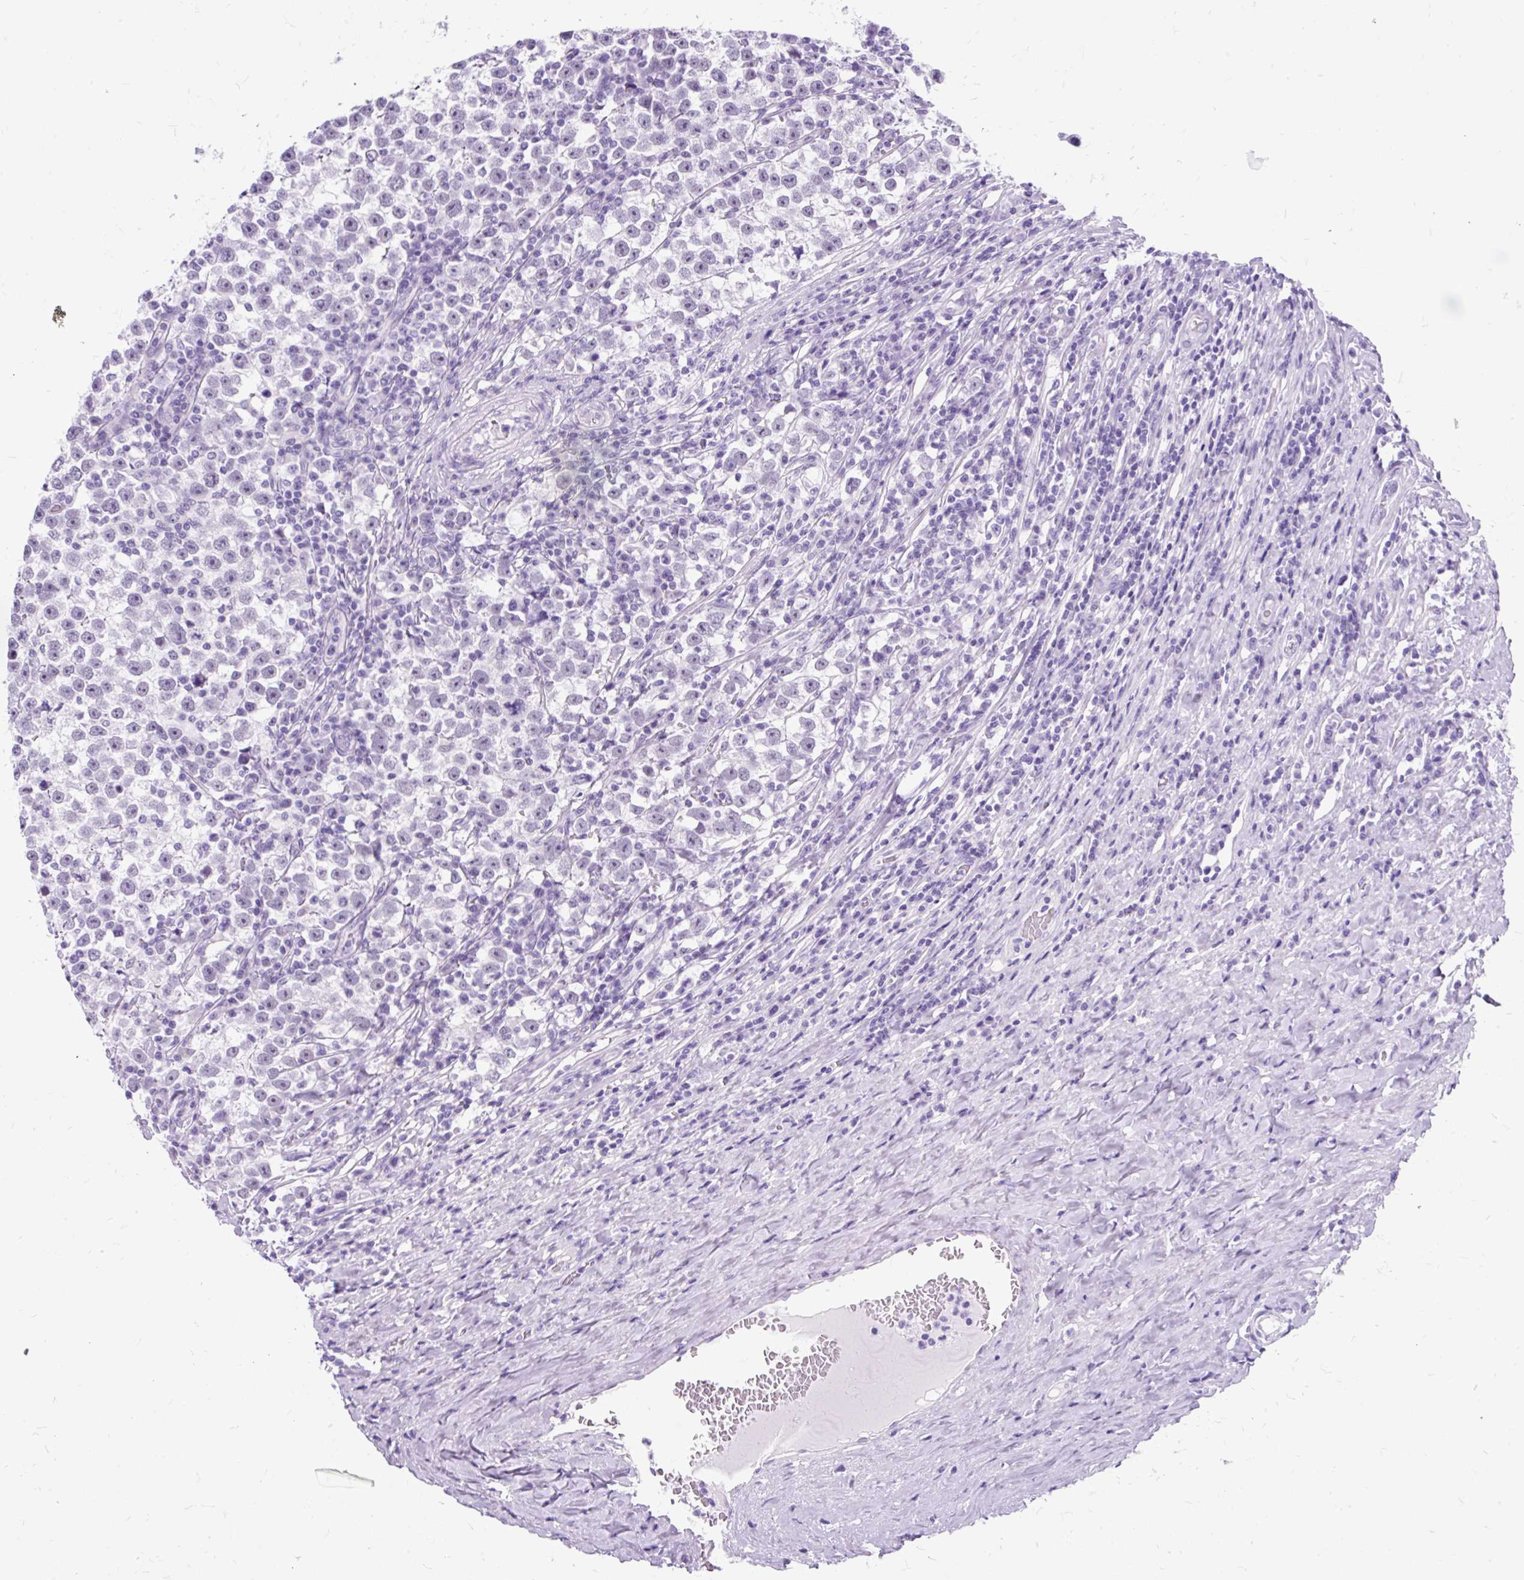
{"staining": {"intensity": "negative", "quantity": "none", "location": "none"}, "tissue": "testis cancer", "cell_type": "Tumor cells", "image_type": "cancer", "snomed": [{"axis": "morphology", "description": "Normal tissue, NOS"}, {"axis": "morphology", "description": "Seminoma, NOS"}, {"axis": "topography", "description": "Testis"}], "caption": "DAB immunohistochemical staining of human testis cancer (seminoma) displays no significant staining in tumor cells.", "gene": "SCGB1A1", "patient": {"sex": "male", "age": 43}}